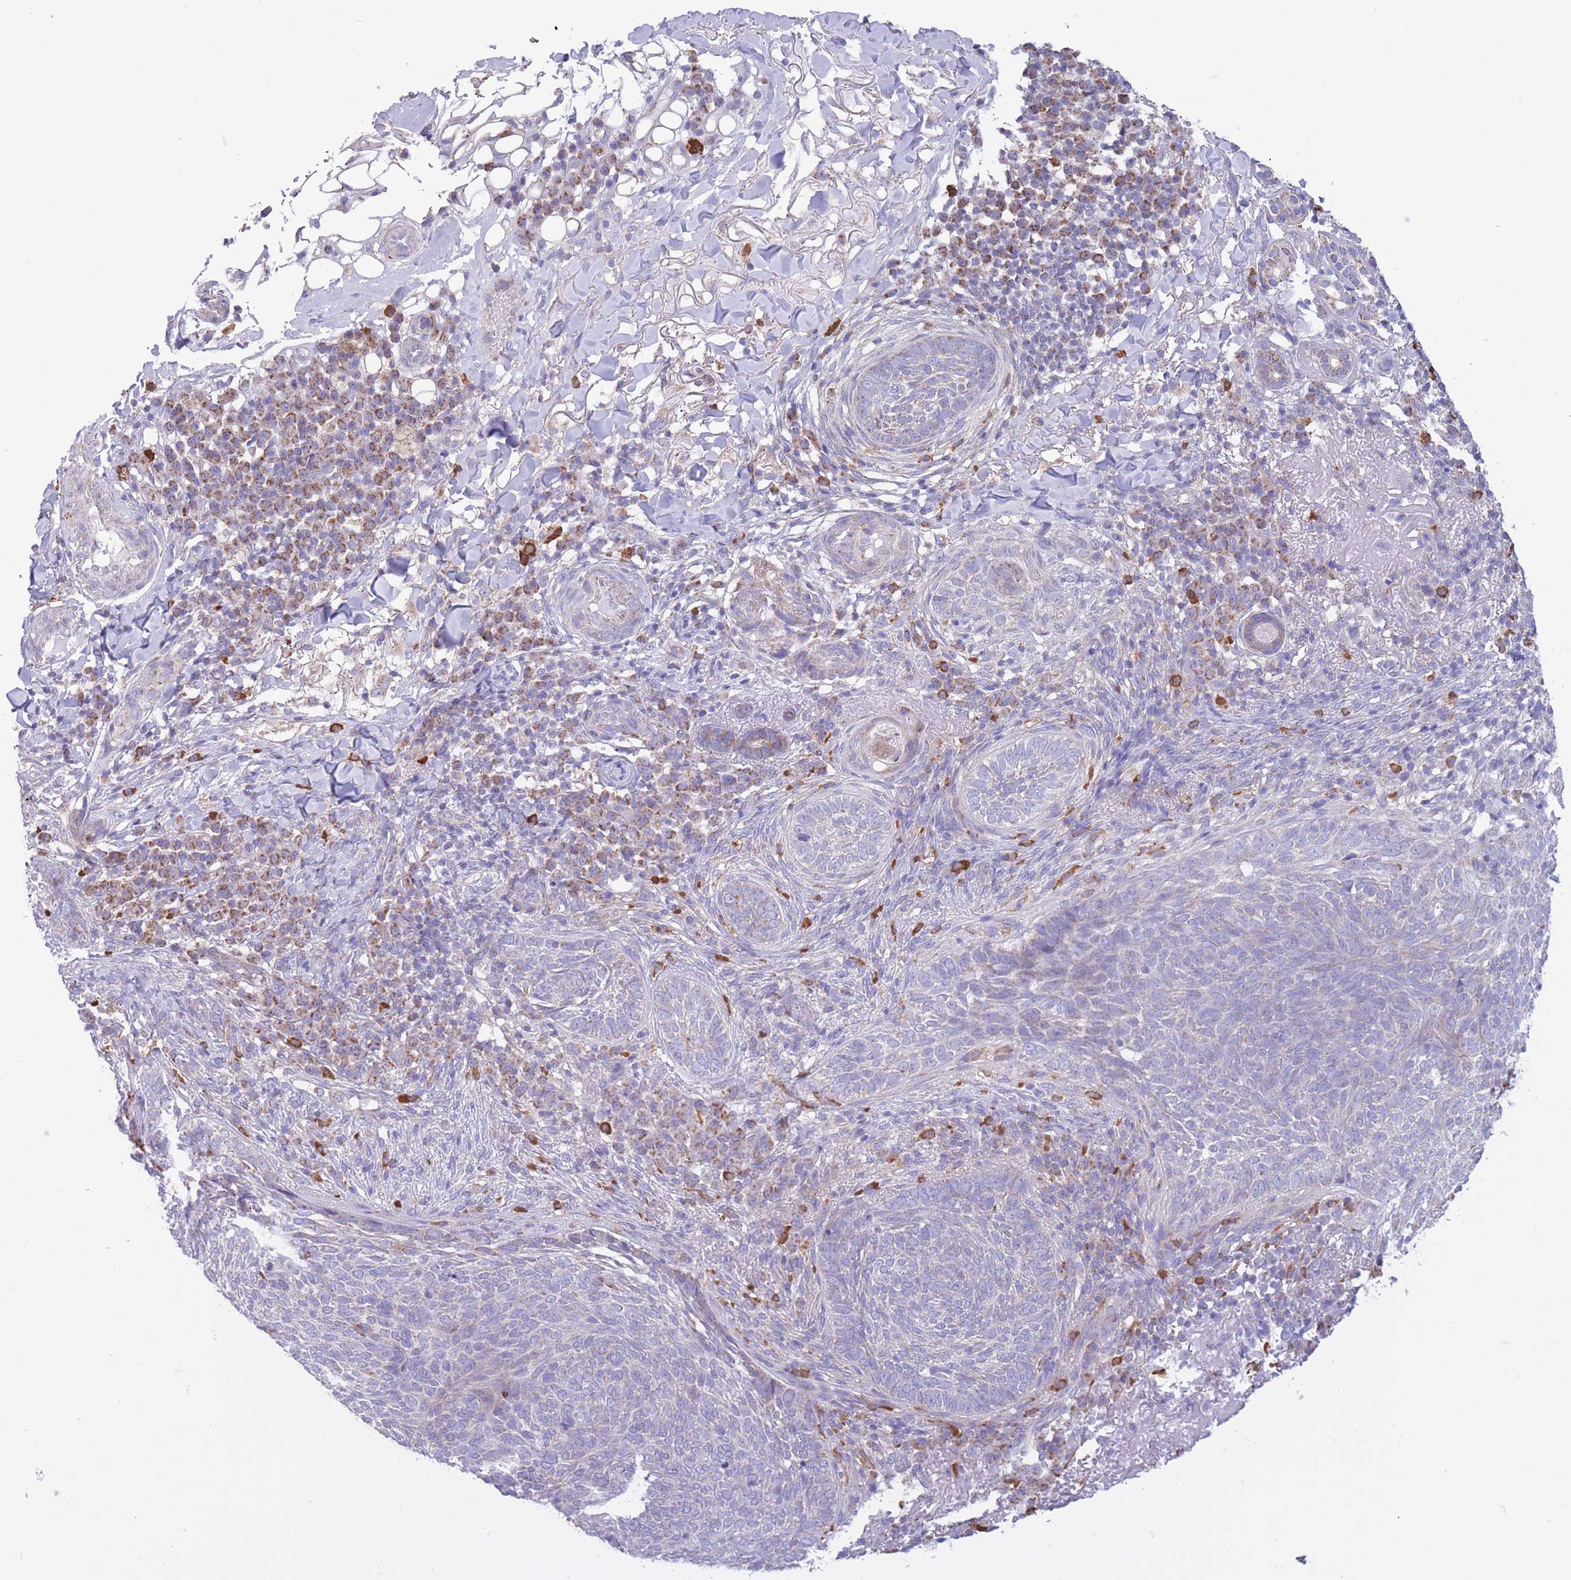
{"staining": {"intensity": "negative", "quantity": "none", "location": "none"}, "tissue": "skin cancer", "cell_type": "Tumor cells", "image_type": "cancer", "snomed": [{"axis": "morphology", "description": "Basal cell carcinoma"}, {"axis": "topography", "description": "Skin"}], "caption": "Immunohistochemistry (IHC) image of neoplastic tissue: basal cell carcinoma (skin) stained with DAB demonstrates no significant protein staining in tumor cells.", "gene": "PDHA1", "patient": {"sex": "male", "age": 85}}